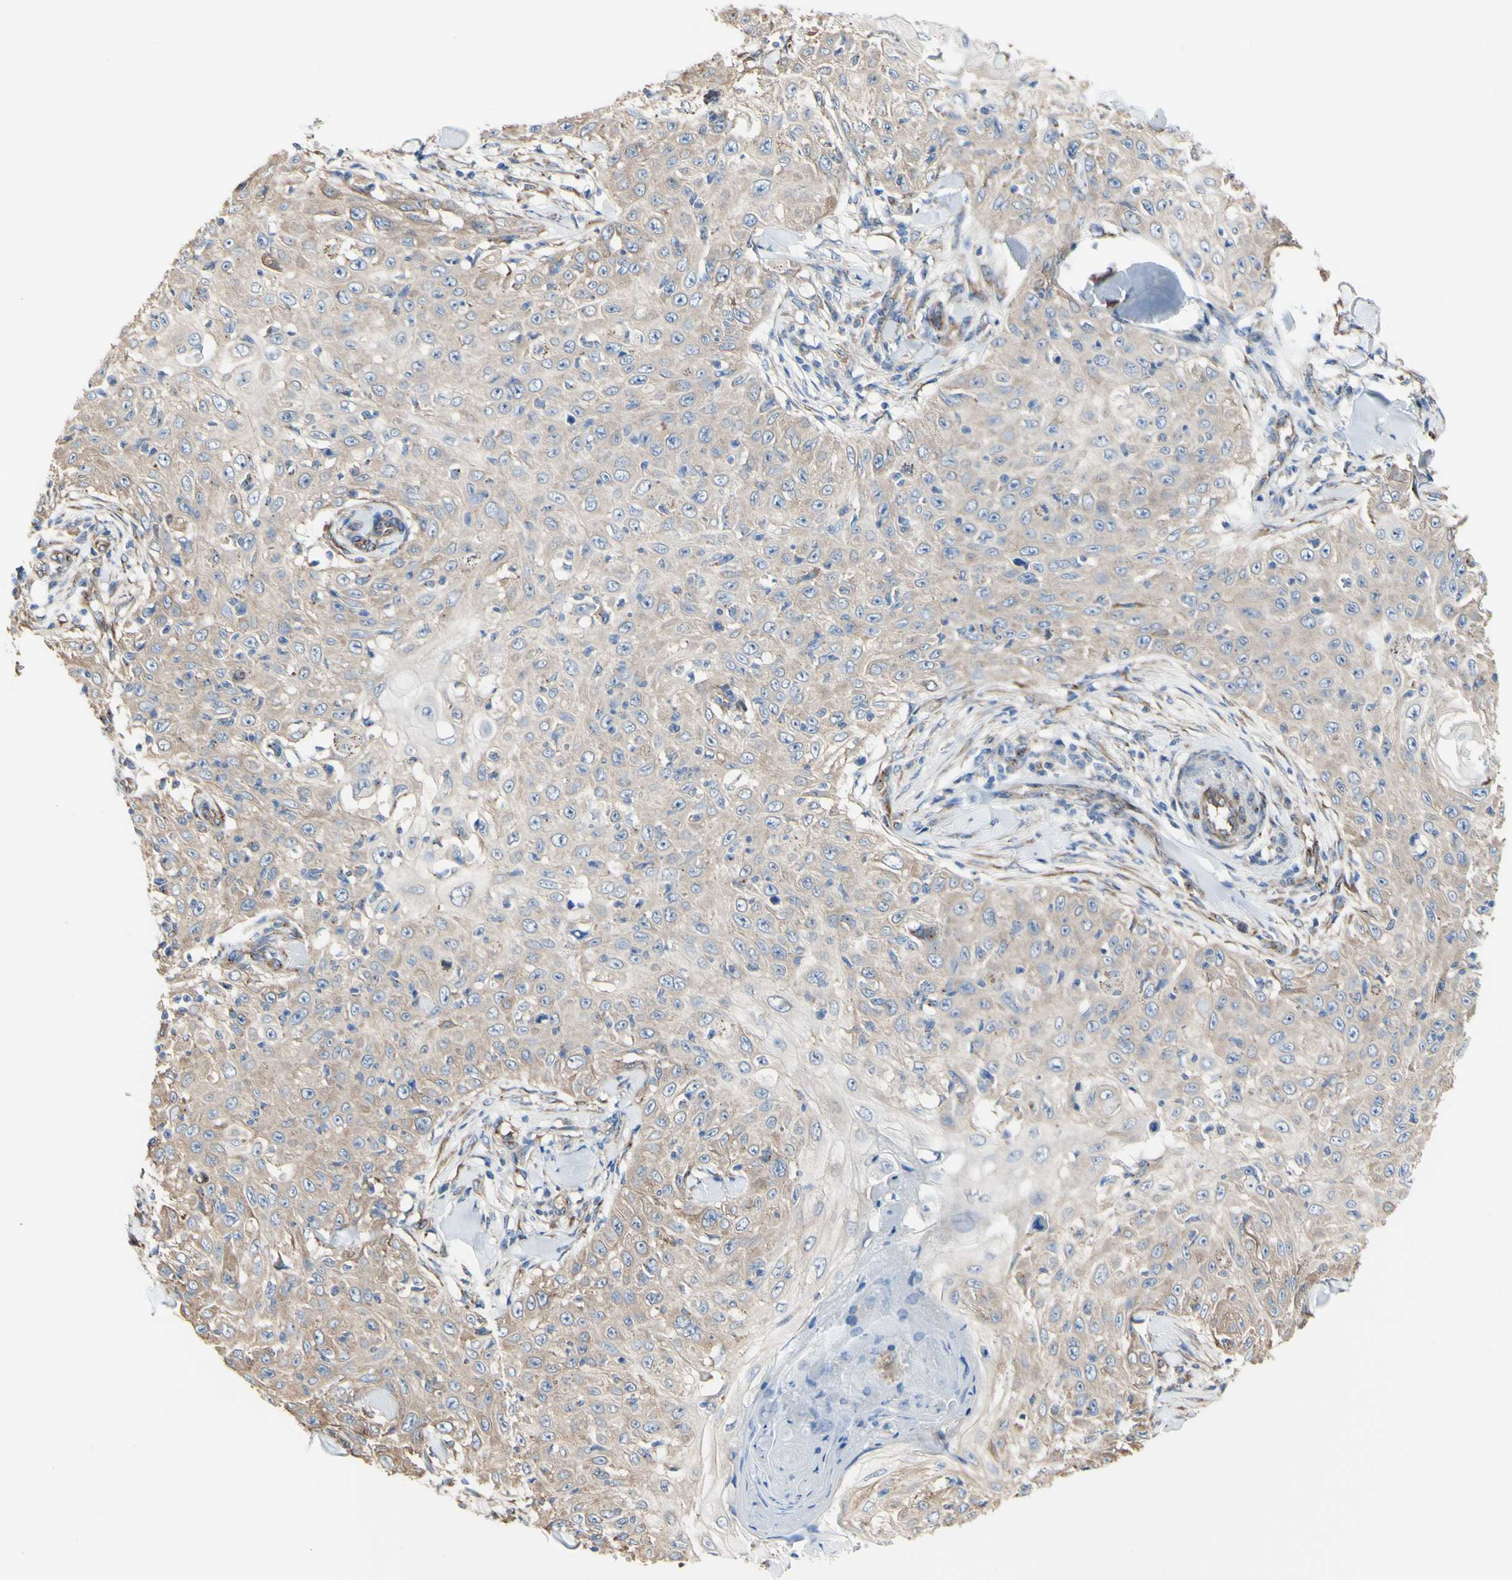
{"staining": {"intensity": "moderate", "quantity": "25%-75%", "location": "cytoplasmic/membranous"}, "tissue": "skin cancer", "cell_type": "Tumor cells", "image_type": "cancer", "snomed": [{"axis": "morphology", "description": "Squamous cell carcinoma, NOS"}, {"axis": "topography", "description": "Skin"}], "caption": "Human skin cancer stained for a protein (brown) exhibits moderate cytoplasmic/membranous positive positivity in approximately 25%-75% of tumor cells.", "gene": "LRIG3", "patient": {"sex": "male", "age": 86}}